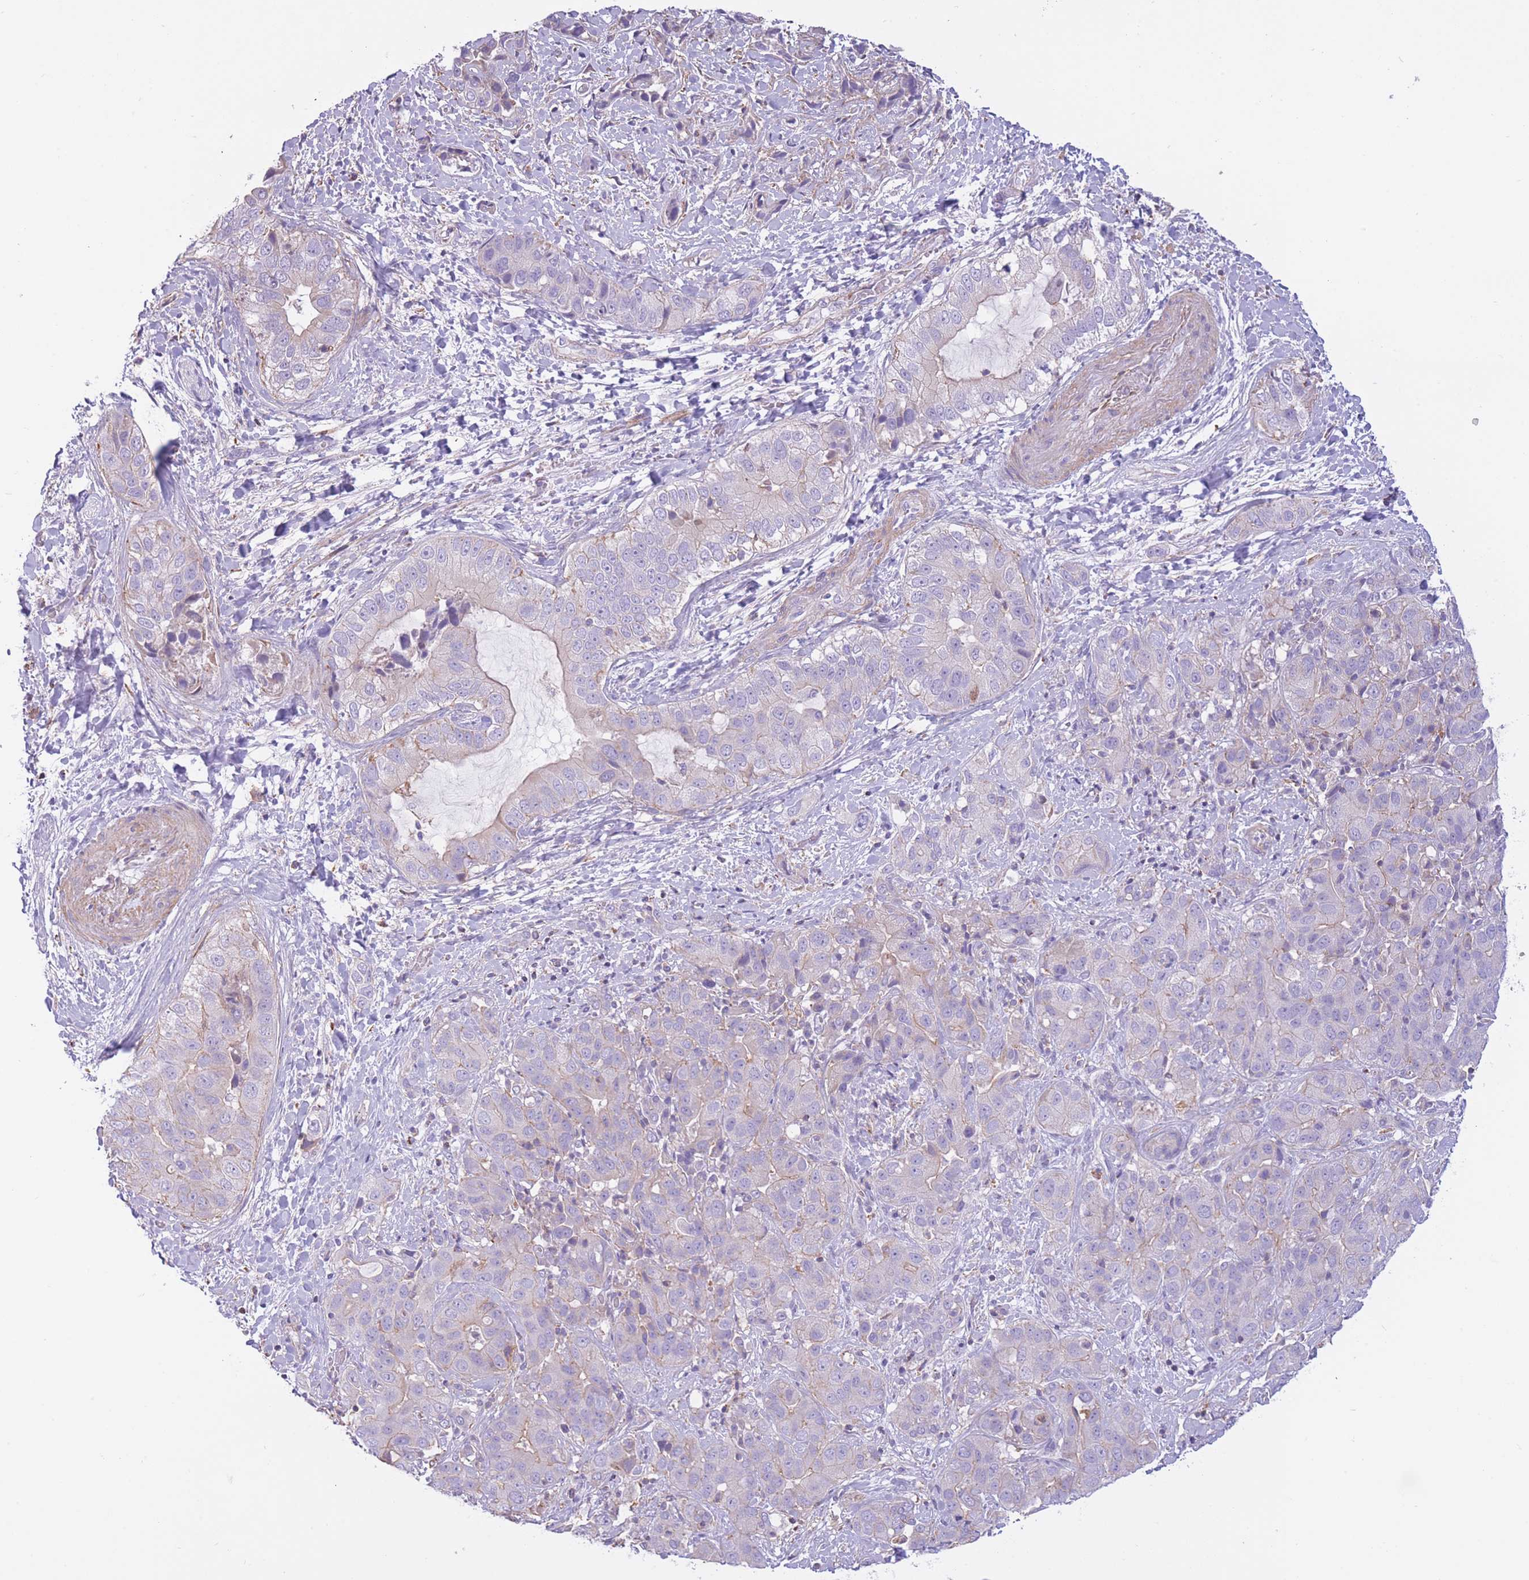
{"staining": {"intensity": "negative", "quantity": "none", "location": "none"}, "tissue": "liver cancer", "cell_type": "Tumor cells", "image_type": "cancer", "snomed": [{"axis": "morphology", "description": "Cholangiocarcinoma"}, {"axis": "topography", "description": "Liver"}], "caption": "Immunohistochemistry (IHC) of human liver cancer (cholangiocarcinoma) displays no positivity in tumor cells.", "gene": "PDHA1", "patient": {"sex": "female", "age": 52}}